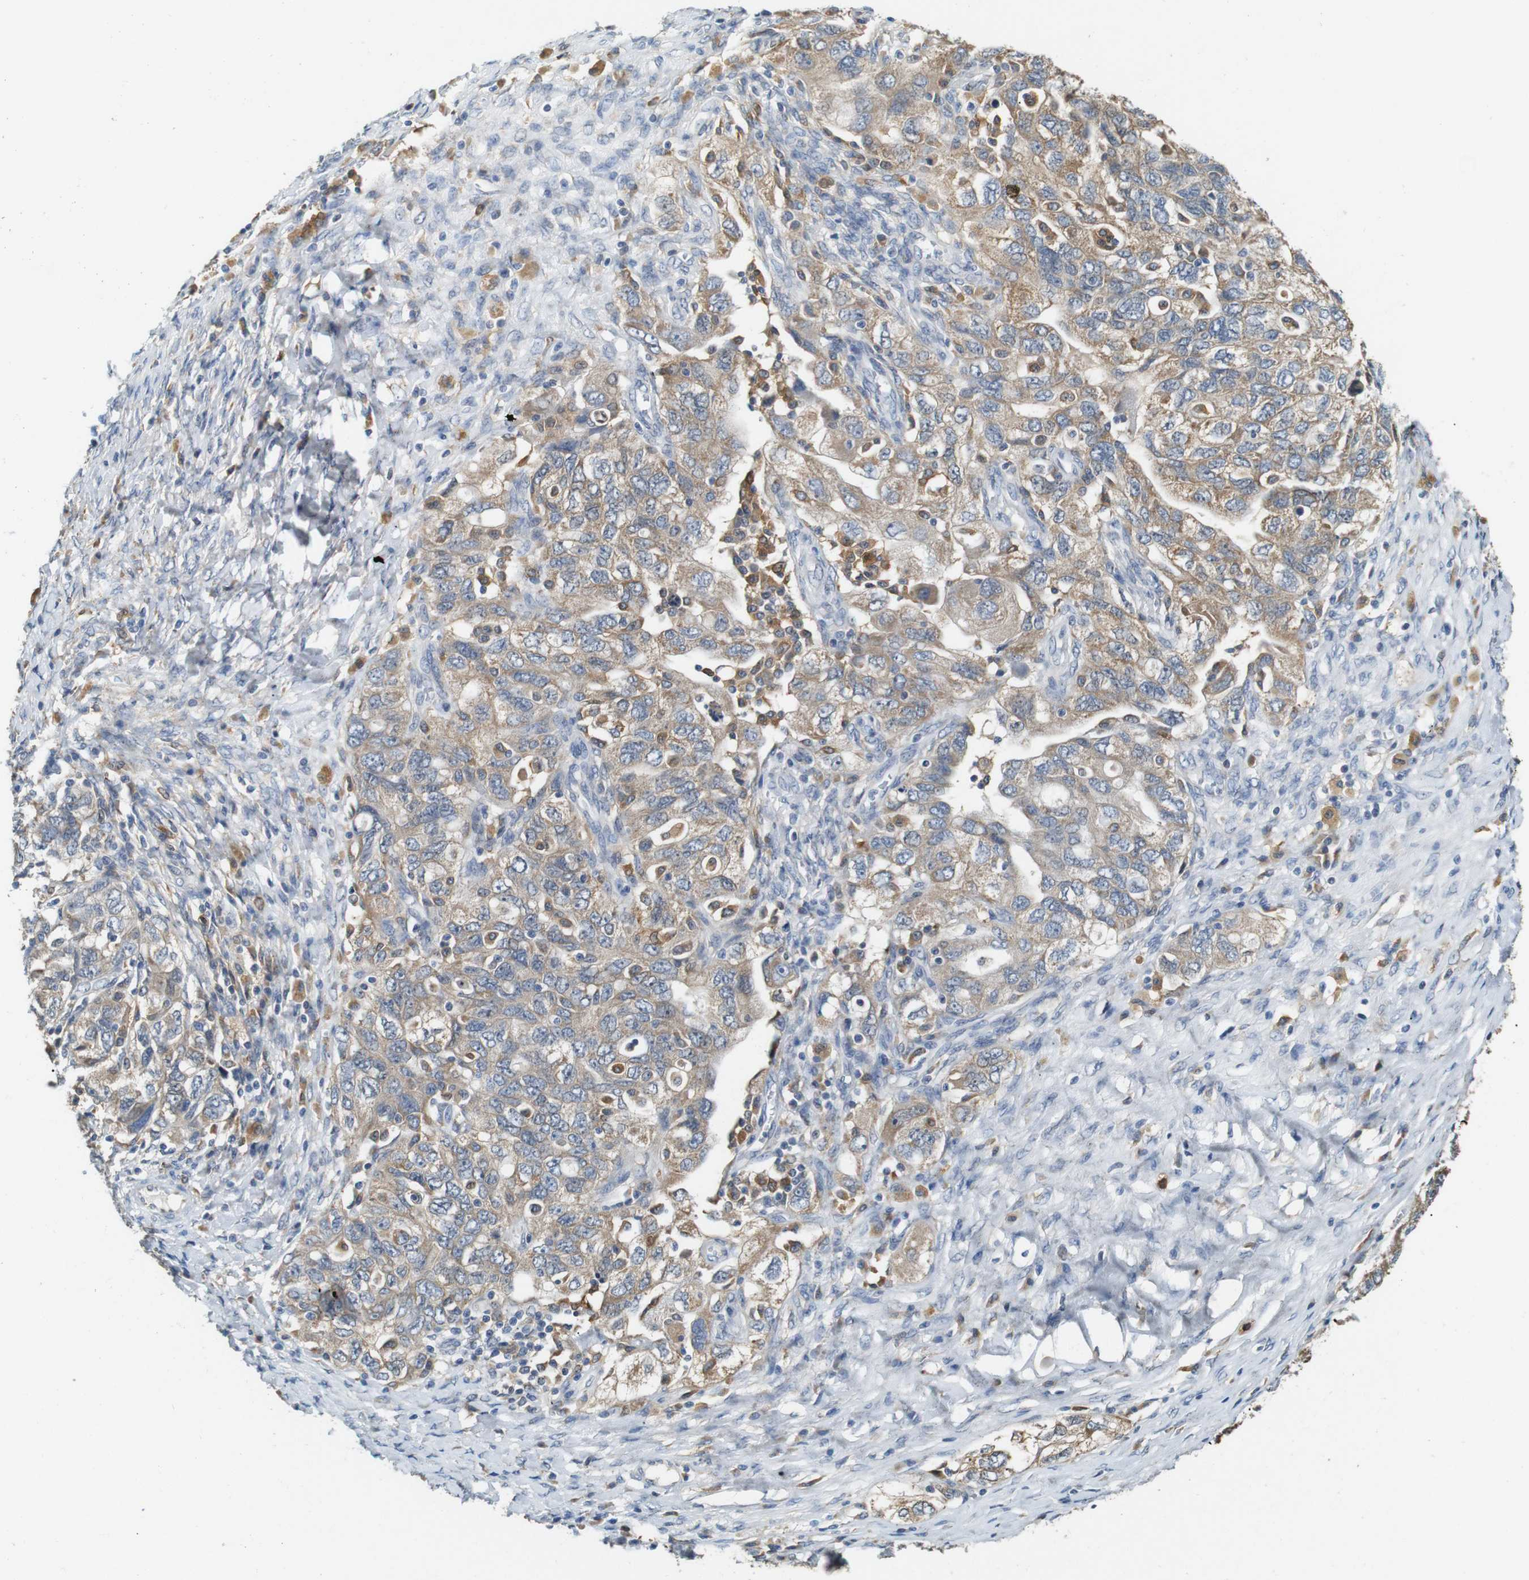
{"staining": {"intensity": "weak", "quantity": "25%-75%", "location": "cytoplasmic/membranous"}, "tissue": "ovarian cancer", "cell_type": "Tumor cells", "image_type": "cancer", "snomed": [{"axis": "morphology", "description": "Carcinoma, NOS"}, {"axis": "morphology", "description": "Cystadenocarcinoma, serous, NOS"}, {"axis": "topography", "description": "Ovary"}], "caption": "Immunohistochemical staining of human carcinoma (ovarian) reveals low levels of weak cytoplasmic/membranous staining in approximately 25%-75% of tumor cells. (DAB (3,3'-diaminobenzidine) = brown stain, brightfield microscopy at high magnification).", "gene": "NEBL", "patient": {"sex": "female", "age": 69}}